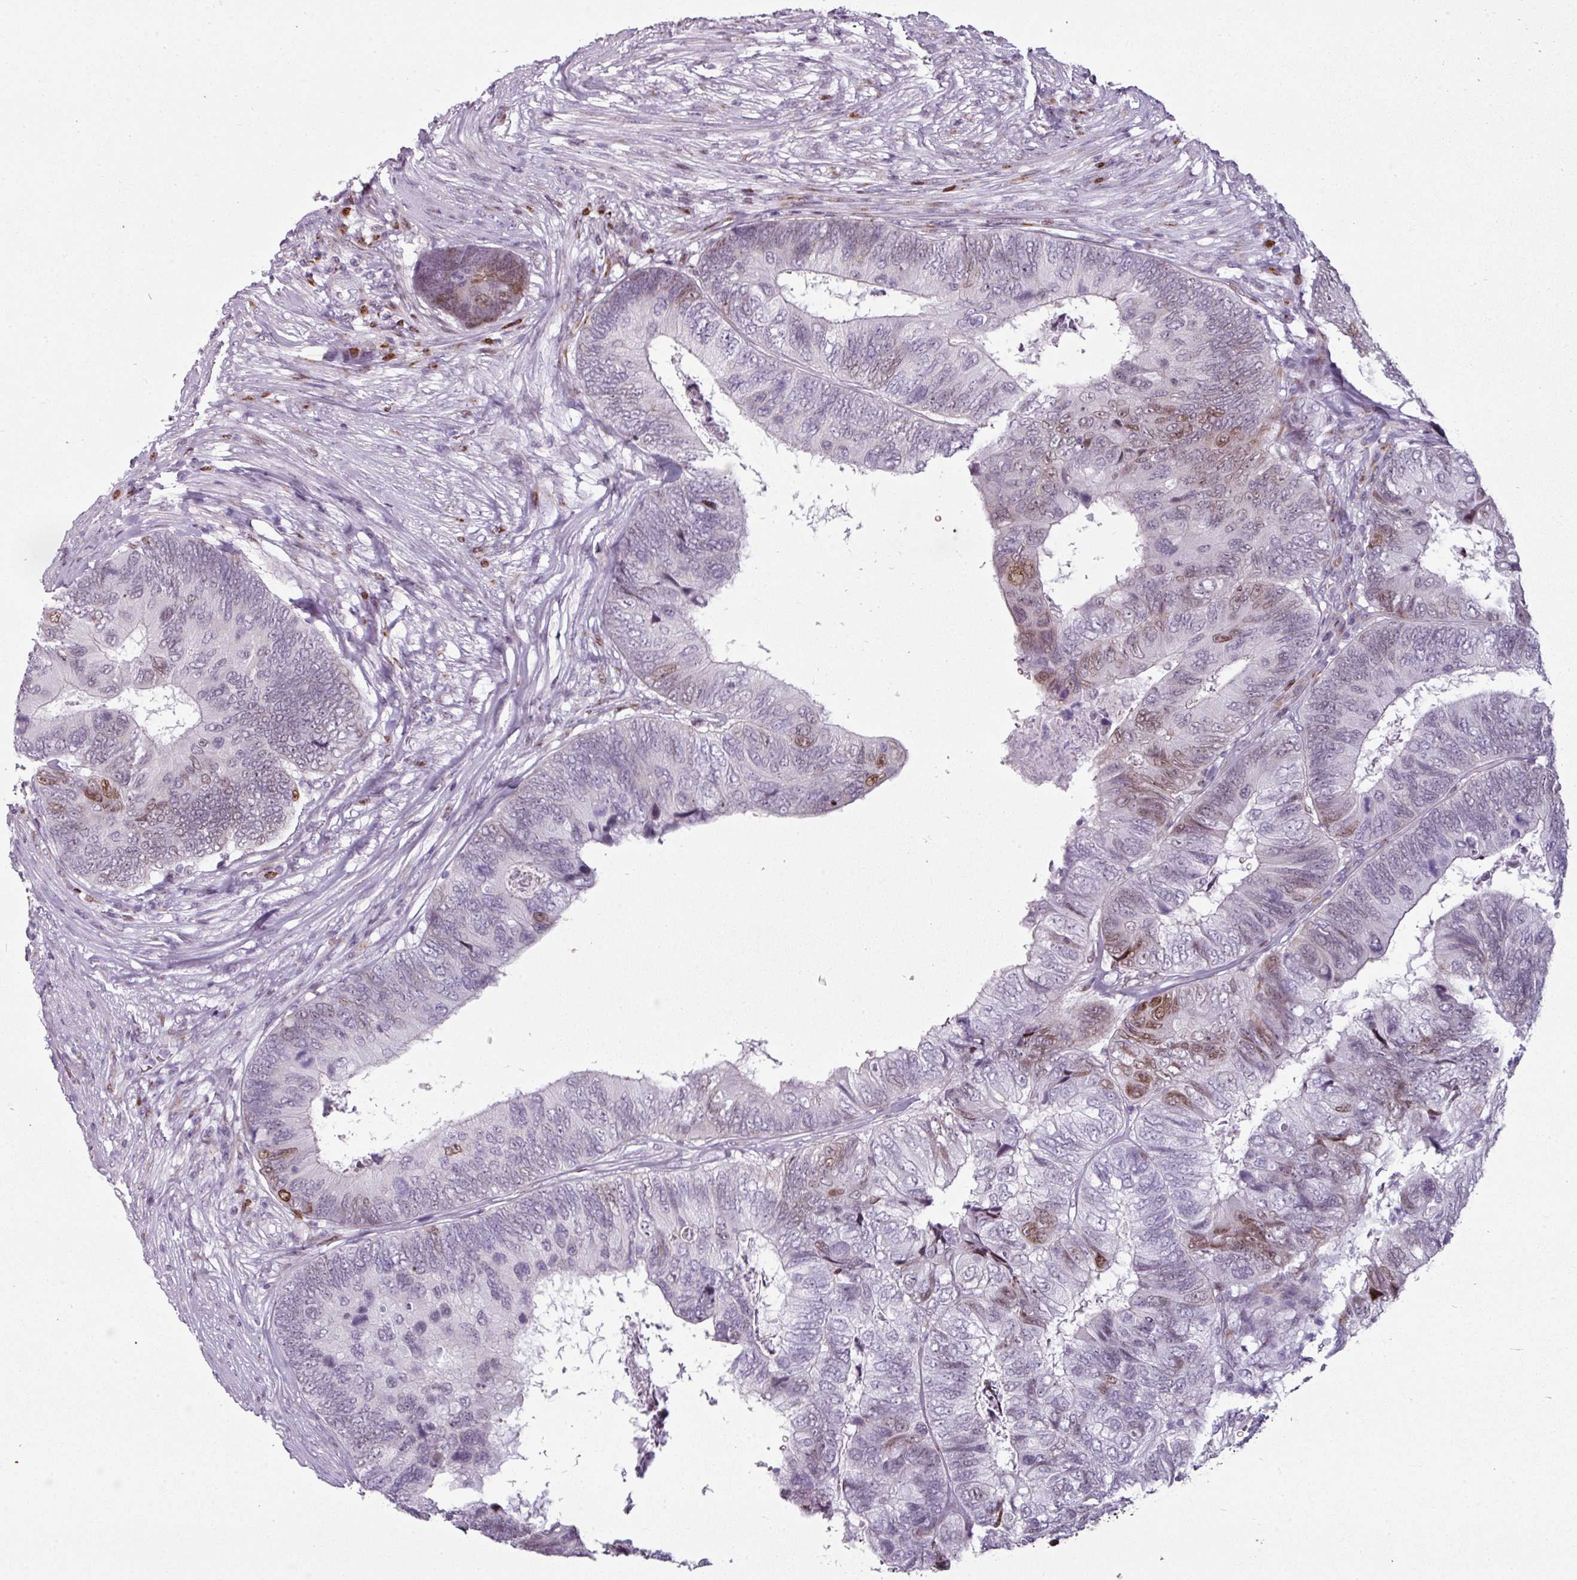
{"staining": {"intensity": "moderate", "quantity": "<25%", "location": "nuclear"}, "tissue": "colorectal cancer", "cell_type": "Tumor cells", "image_type": "cancer", "snomed": [{"axis": "morphology", "description": "Adenocarcinoma, NOS"}, {"axis": "topography", "description": "Colon"}], "caption": "There is low levels of moderate nuclear expression in tumor cells of colorectal cancer (adenocarcinoma), as demonstrated by immunohistochemical staining (brown color).", "gene": "SYT8", "patient": {"sex": "female", "age": 67}}